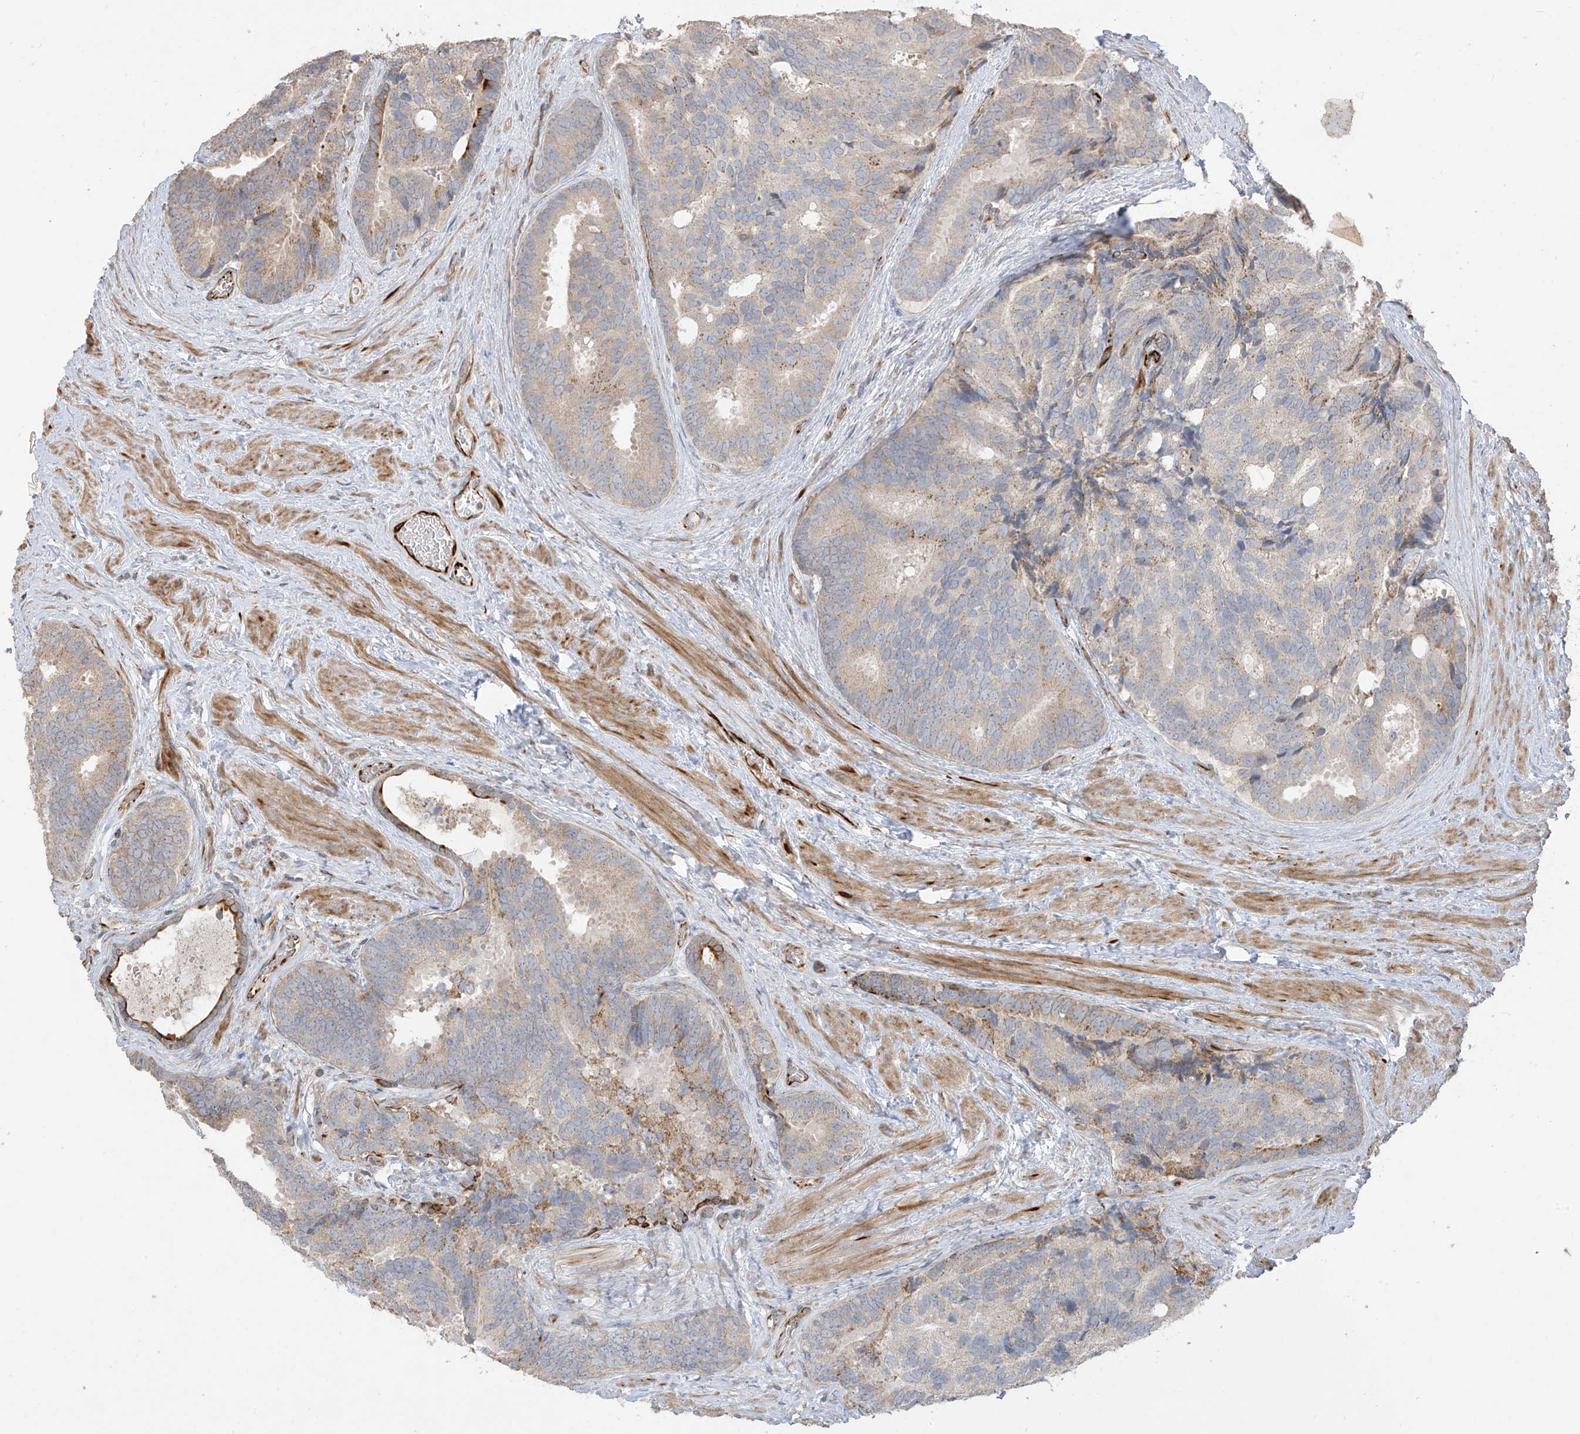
{"staining": {"intensity": "moderate", "quantity": "<25%", "location": "cytoplasmic/membranous"}, "tissue": "prostate cancer", "cell_type": "Tumor cells", "image_type": "cancer", "snomed": [{"axis": "morphology", "description": "Adenocarcinoma, Low grade"}, {"axis": "topography", "description": "Prostate"}], "caption": "An immunohistochemistry (IHC) micrograph of neoplastic tissue is shown. Protein staining in brown shows moderate cytoplasmic/membranous positivity in prostate cancer (adenocarcinoma (low-grade)) within tumor cells. (DAB IHC, brown staining for protein, blue staining for nuclei).", "gene": "DCDC2", "patient": {"sex": "male", "age": 71}}